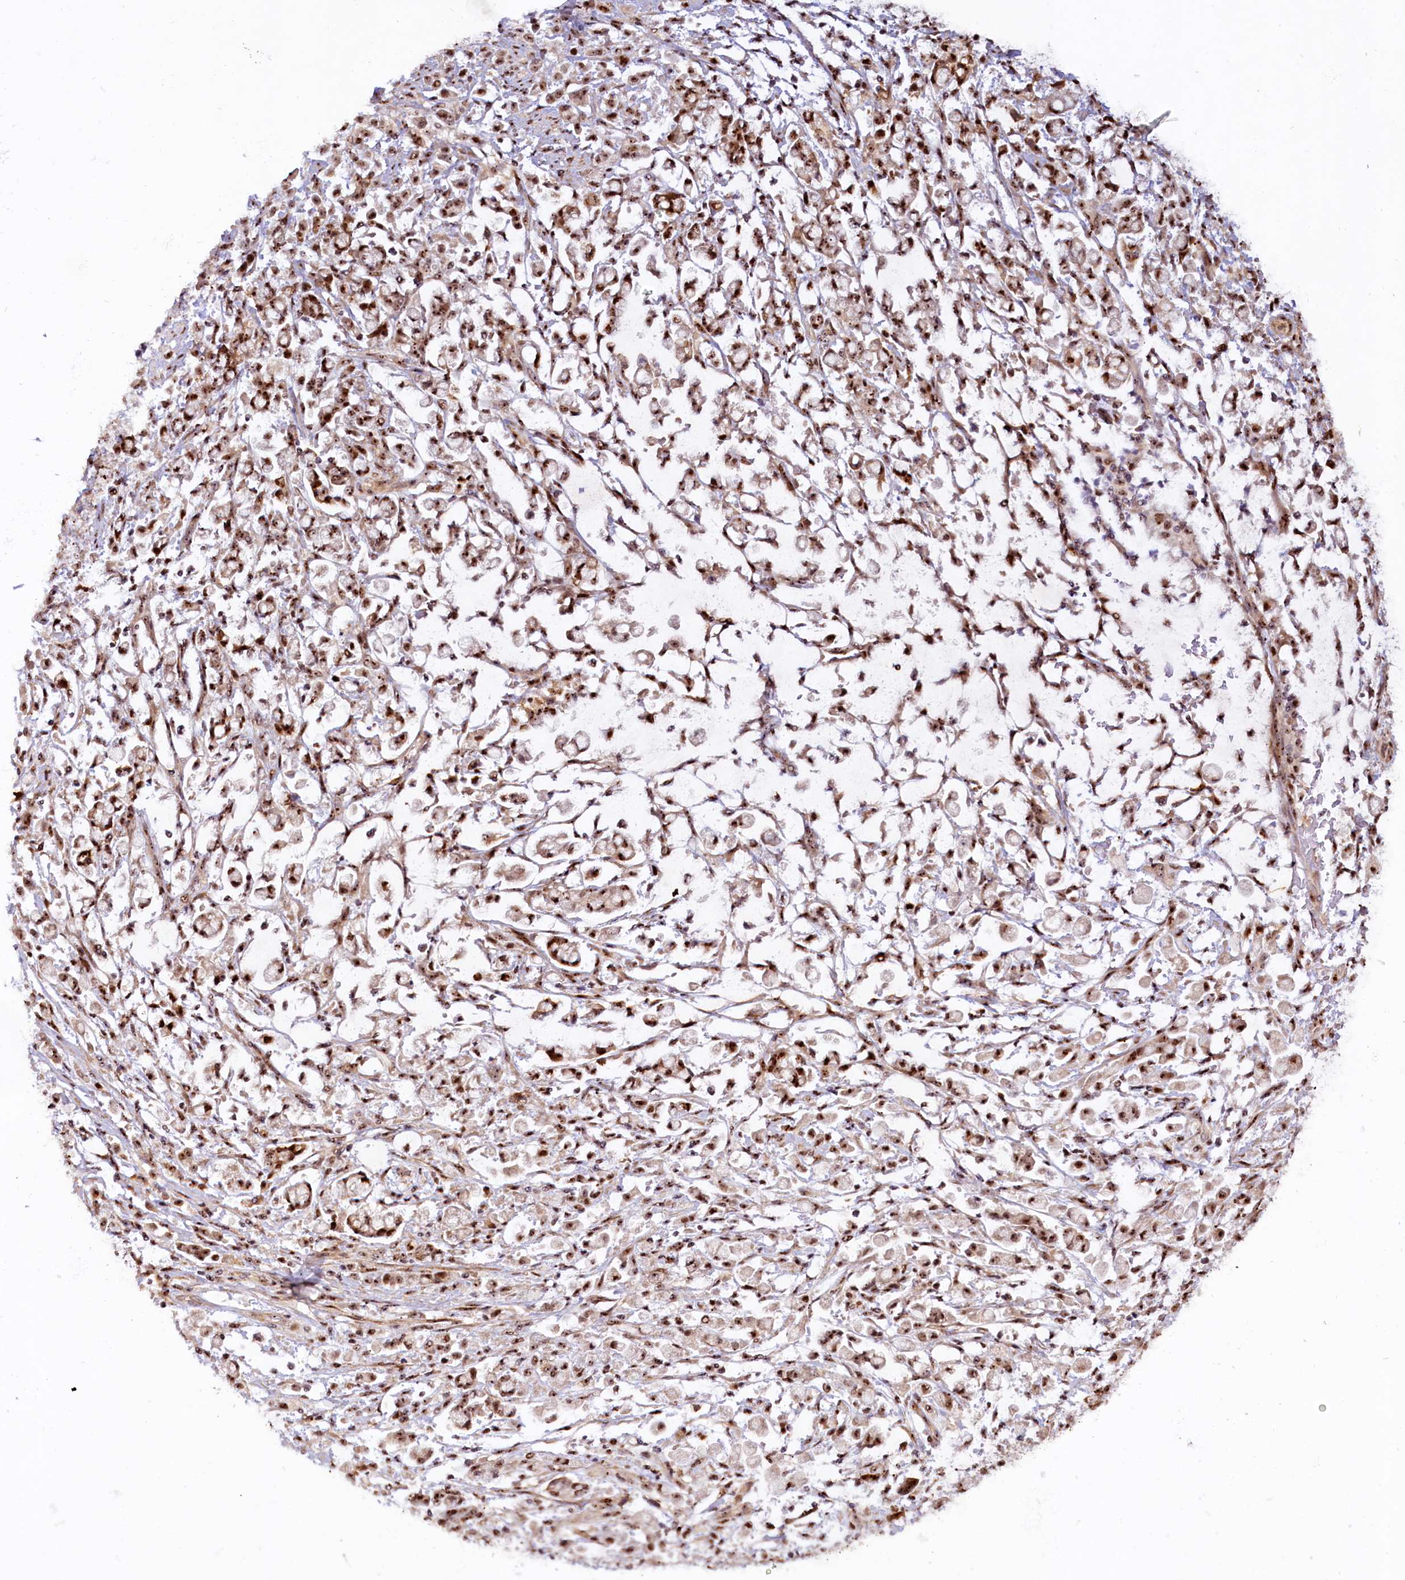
{"staining": {"intensity": "strong", "quantity": ">75%", "location": "nuclear"}, "tissue": "stomach cancer", "cell_type": "Tumor cells", "image_type": "cancer", "snomed": [{"axis": "morphology", "description": "Adenocarcinoma, NOS"}, {"axis": "topography", "description": "Stomach"}], "caption": "Immunohistochemistry (IHC) staining of adenocarcinoma (stomach), which shows high levels of strong nuclear positivity in about >75% of tumor cells indicating strong nuclear protein positivity. The staining was performed using DAB (3,3'-diaminobenzidine) (brown) for protein detection and nuclei were counterstained in hematoxylin (blue).", "gene": "TCOF1", "patient": {"sex": "female", "age": 60}}